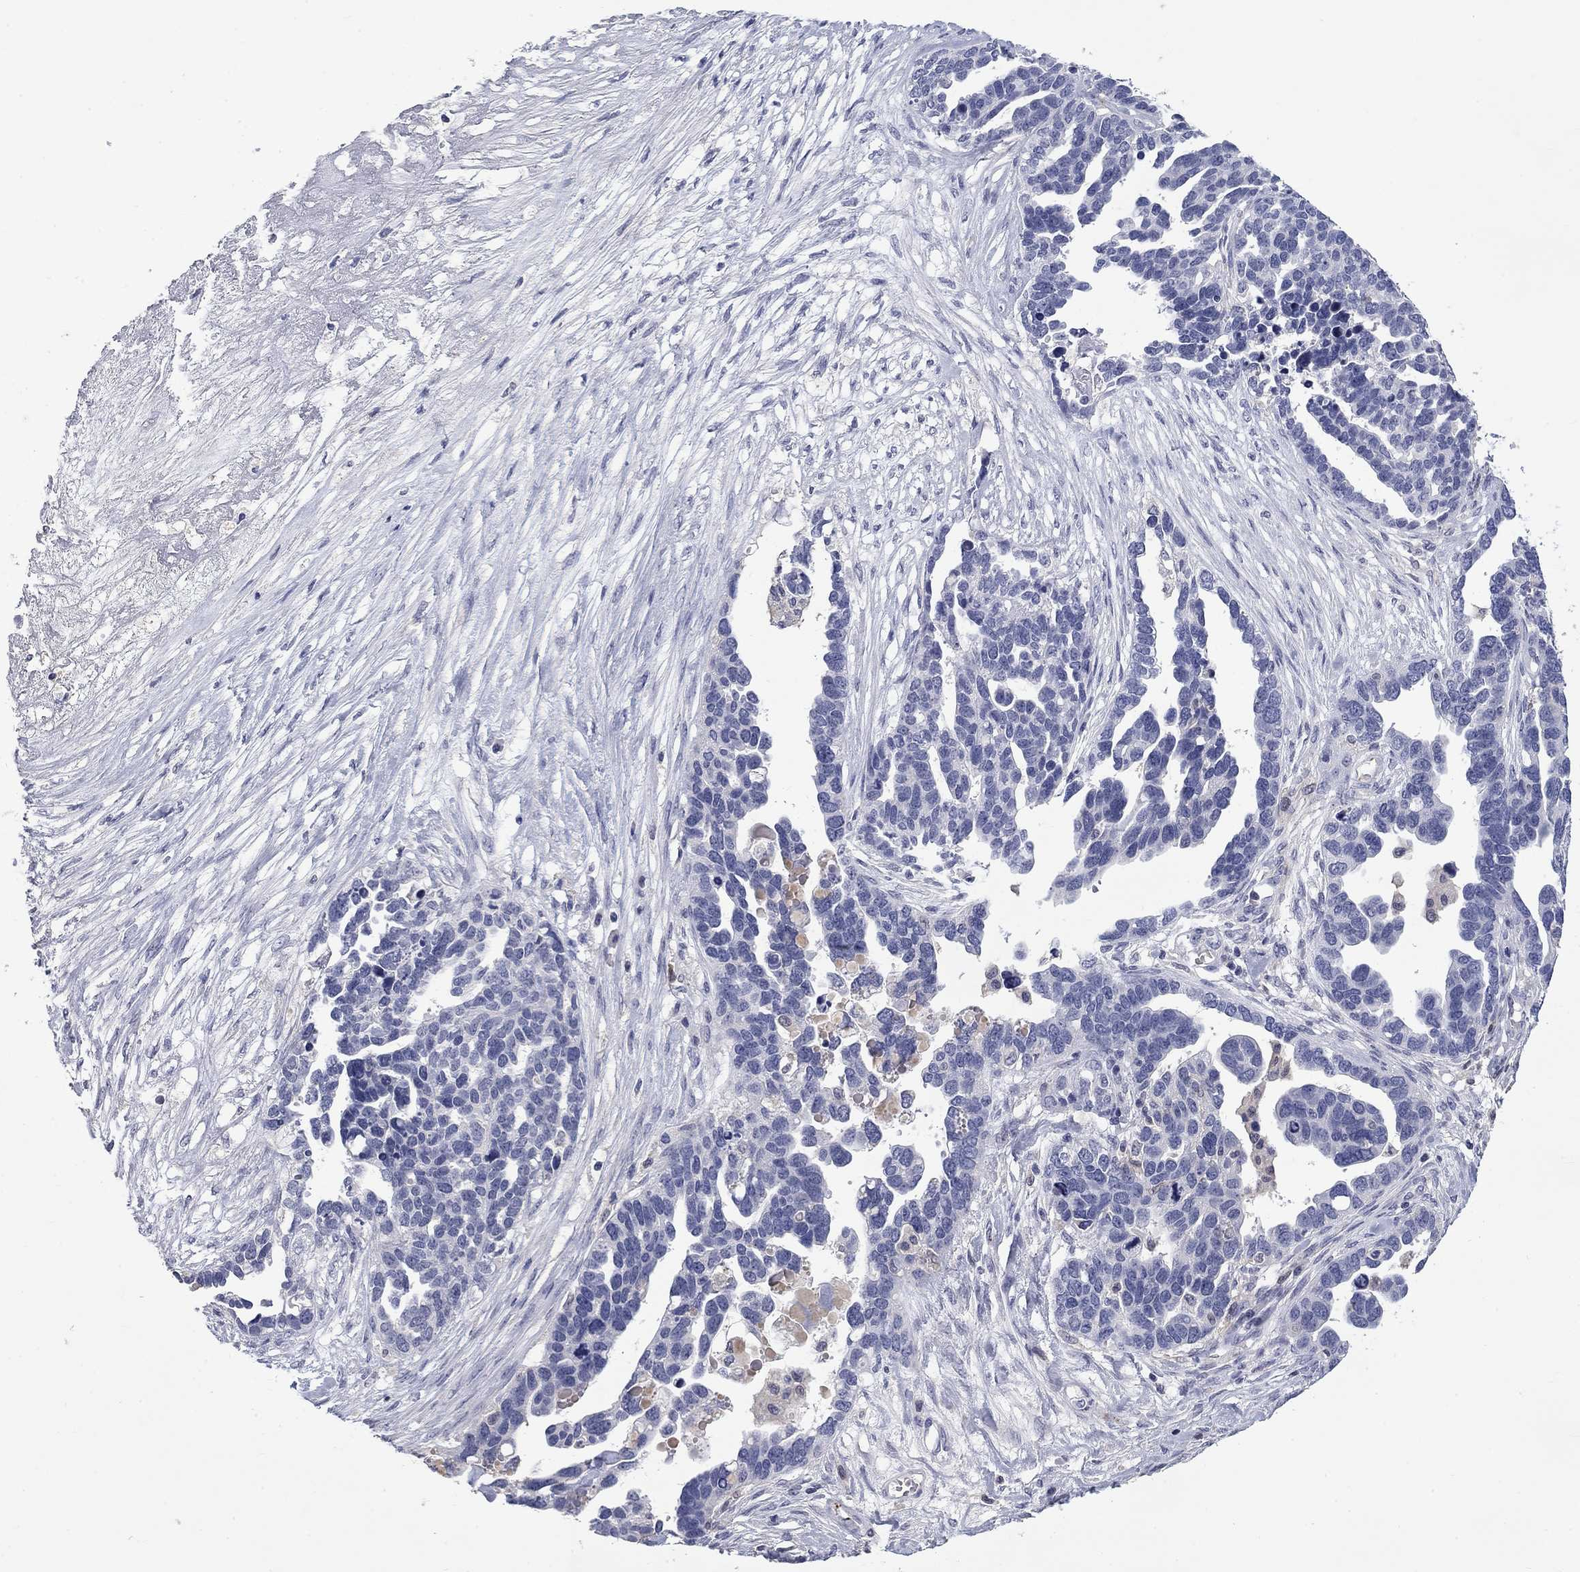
{"staining": {"intensity": "negative", "quantity": "none", "location": "none"}, "tissue": "ovarian cancer", "cell_type": "Tumor cells", "image_type": "cancer", "snomed": [{"axis": "morphology", "description": "Cystadenocarcinoma, serous, NOS"}, {"axis": "topography", "description": "Ovary"}], "caption": "Tumor cells are negative for brown protein staining in ovarian cancer.", "gene": "PLEK", "patient": {"sex": "female", "age": 54}}